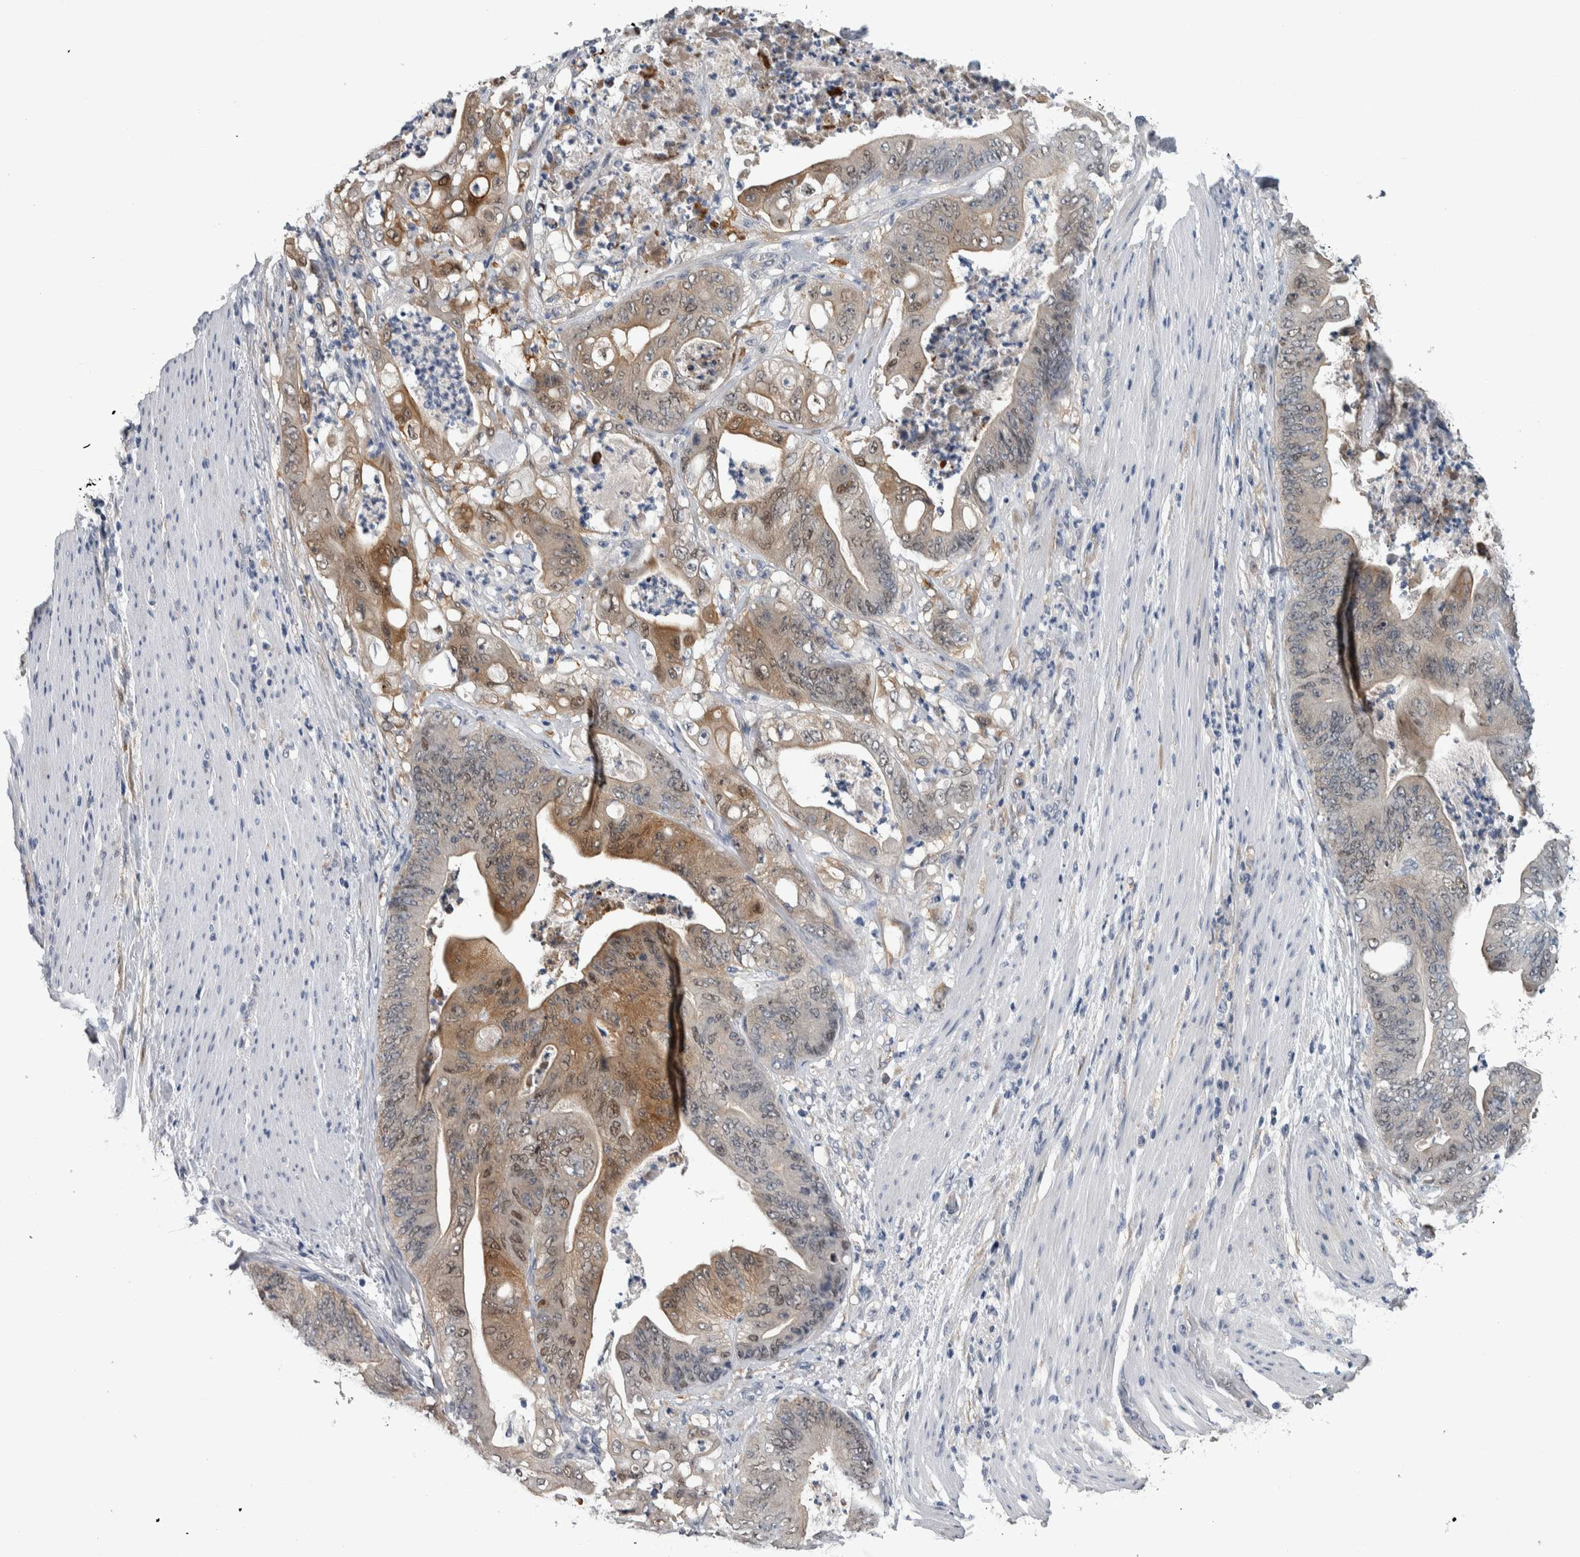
{"staining": {"intensity": "moderate", "quantity": "25%-75%", "location": "cytoplasmic/membranous"}, "tissue": "stomach cancer", "cell_type": "Tumor cells", "image_type": "cancer", "snomed": [{"axis": "morphology", "description": "Adenocarcinoma, NOS"}, {"axis": "topography", "description": "Stomach"}], "caption": "IHC photomicrograph of stomach cancer (adenocarcinoma) stained for a protein (brown), which exhibits medium levels of moderate cytoplasmic/membranous expression in approximately 25%-75% of tumor cells.", "gene": "COL14A1", "patient": {"sex": "female", "age": 73}}